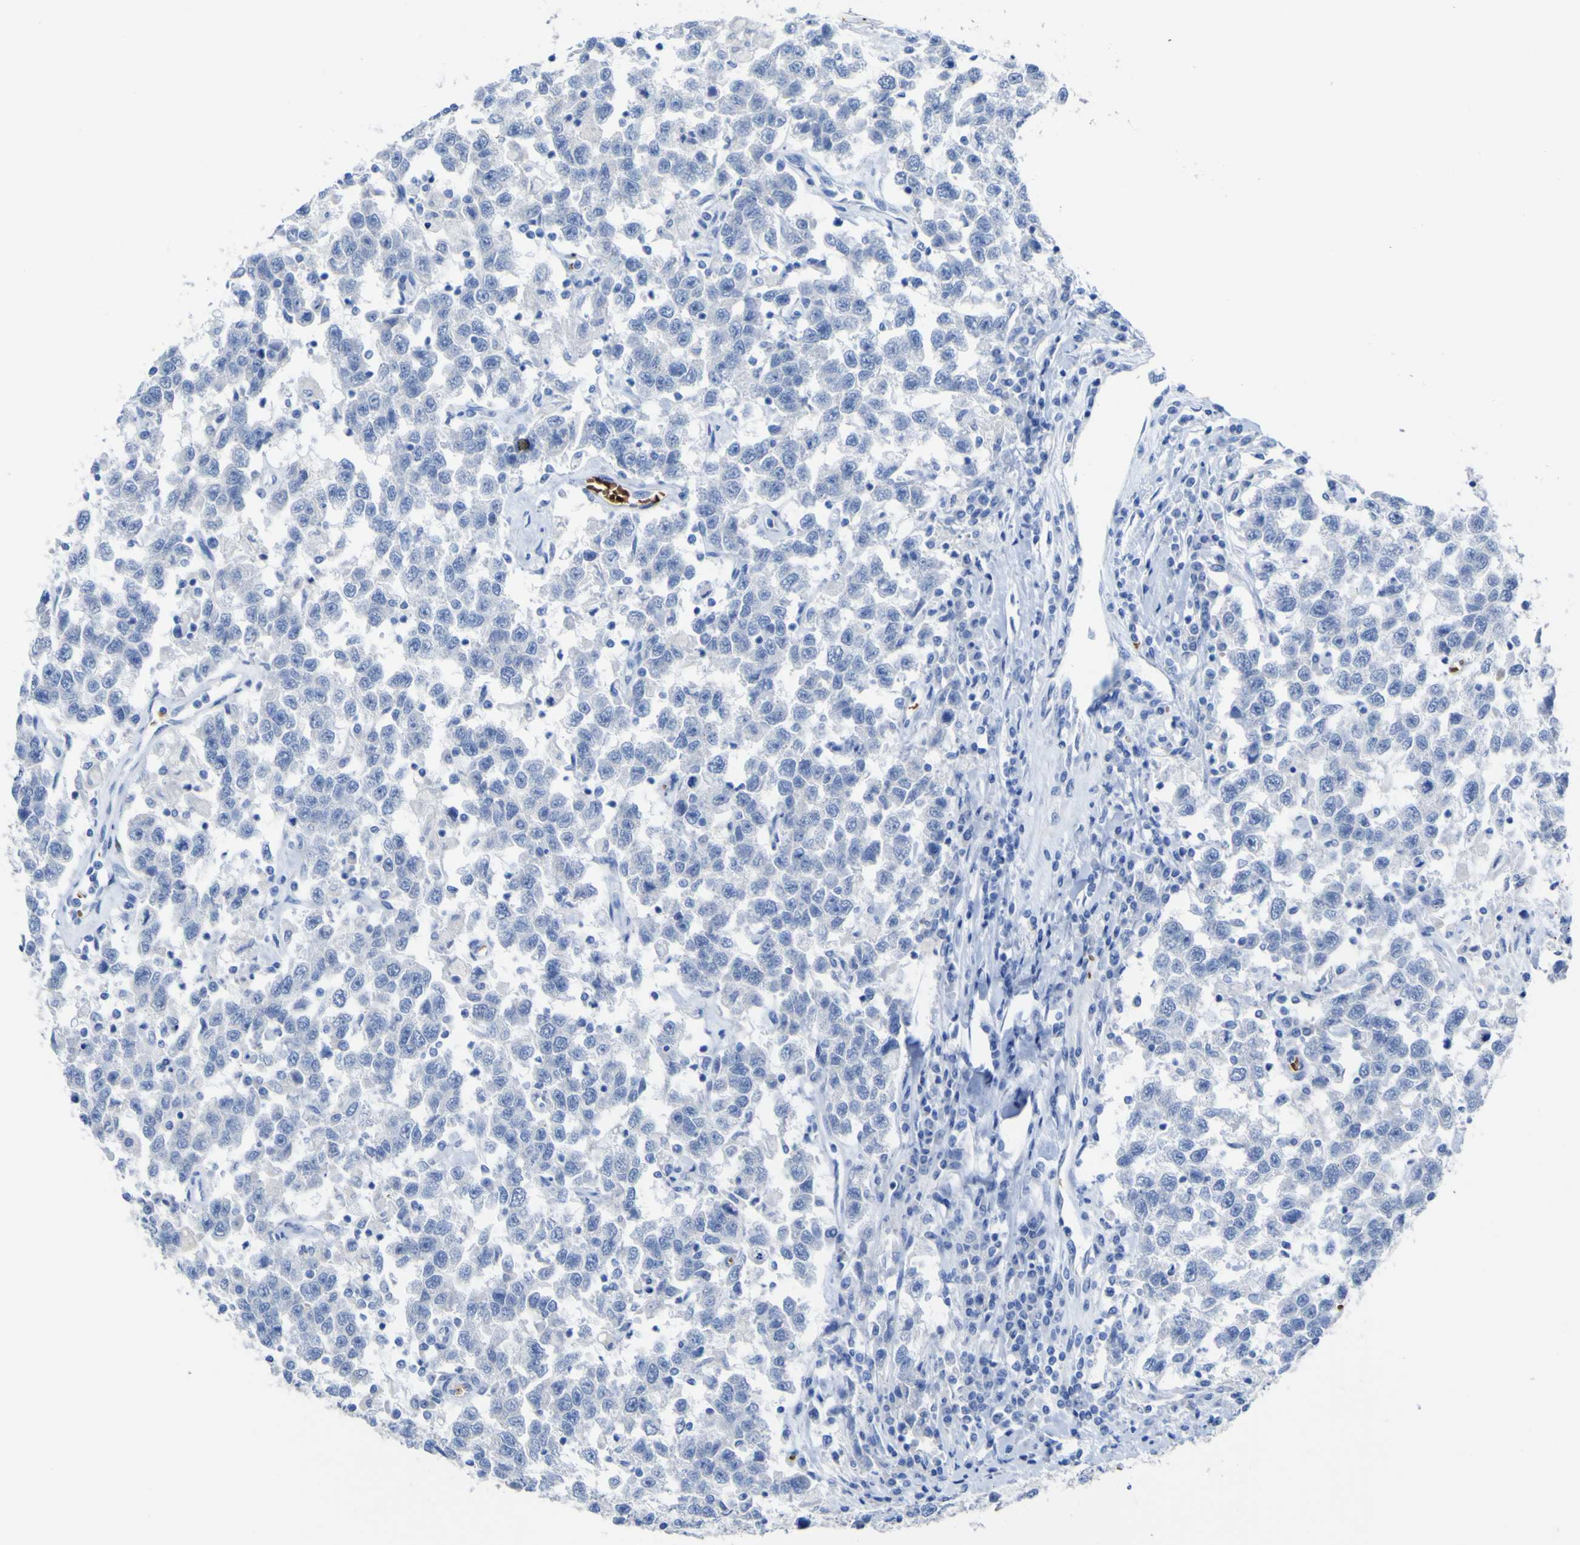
{"staining": {"intensity": "negative", "quantity": "none", "location": "none"}, "tissue": "testis cancer", "cell_type": "Tumor cells", "image_type": "cancer", "snomed": [{"axis": "morphology", "description": "Seminoma, NOS"}, {"axis": "topography", "description": "Testis"}], "caption": "Tumor cells are negative for protein expression in human seminoma (testis).", "gene": "GCM1", "patient": {"sex": "male", "age": 41}}